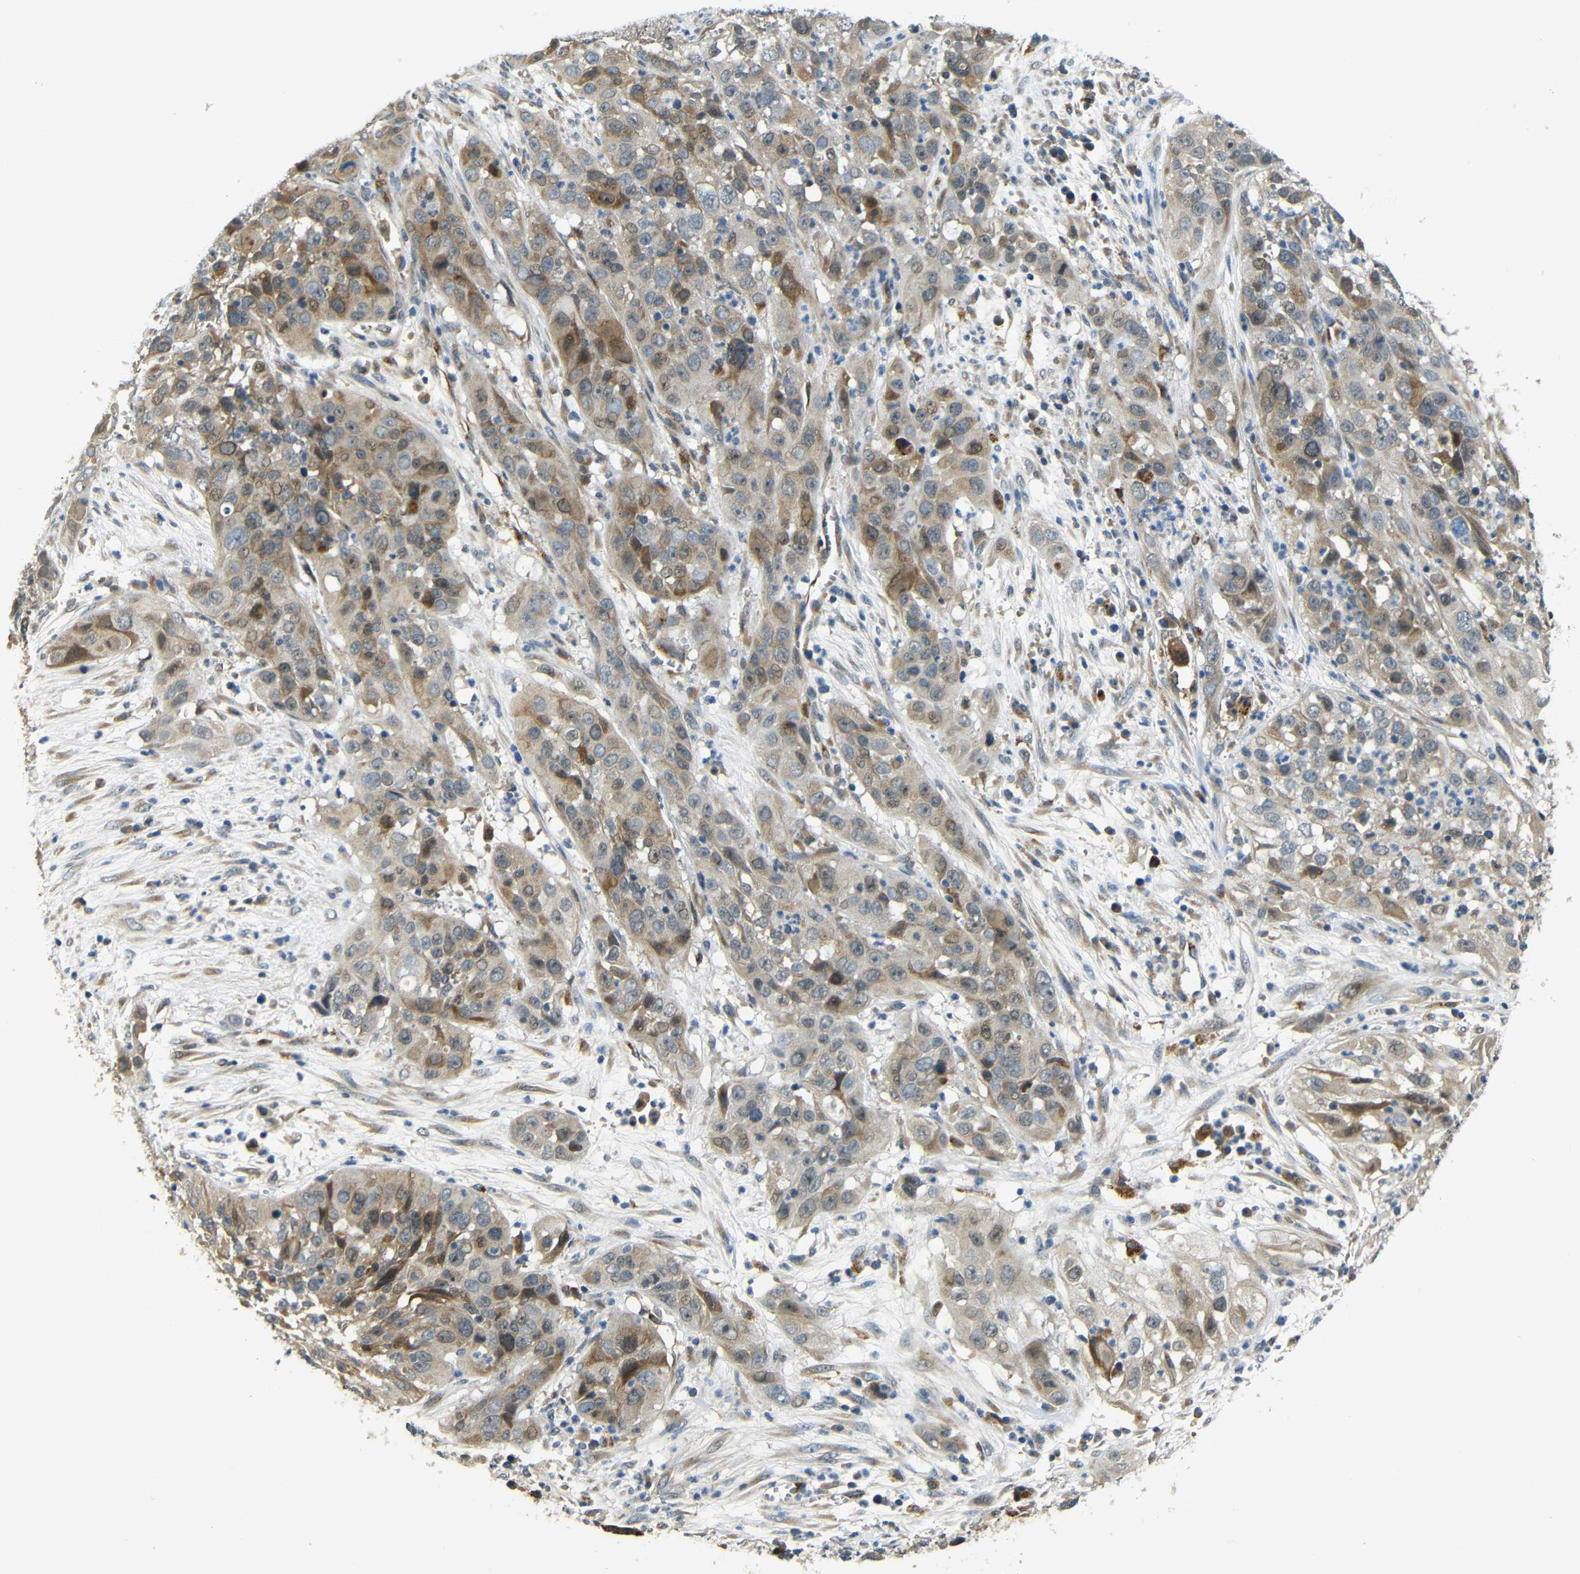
{"staining": {"intensity": "moderate", "quantity": ">75%", "location": "cytoplasmic/membranous"}, "tissue": "cervical cancer", "cell_type": "Tumor cells", "image_type": "cancer", "snomed": [{"axis": "morphology", "description": "Squamous cell carcinoma, NOS"}, {"axis": "topography", "description": "Cervix"}], "caption": "DAB immunohistochemical staining of cervical squamous cell carcinoma exhibits moderate cytoplasmic/membranous protein positivity in approximately >75% of tumor cells.", "gene": "ATP7A", "patient": {"sex": "female", "age": 32}}